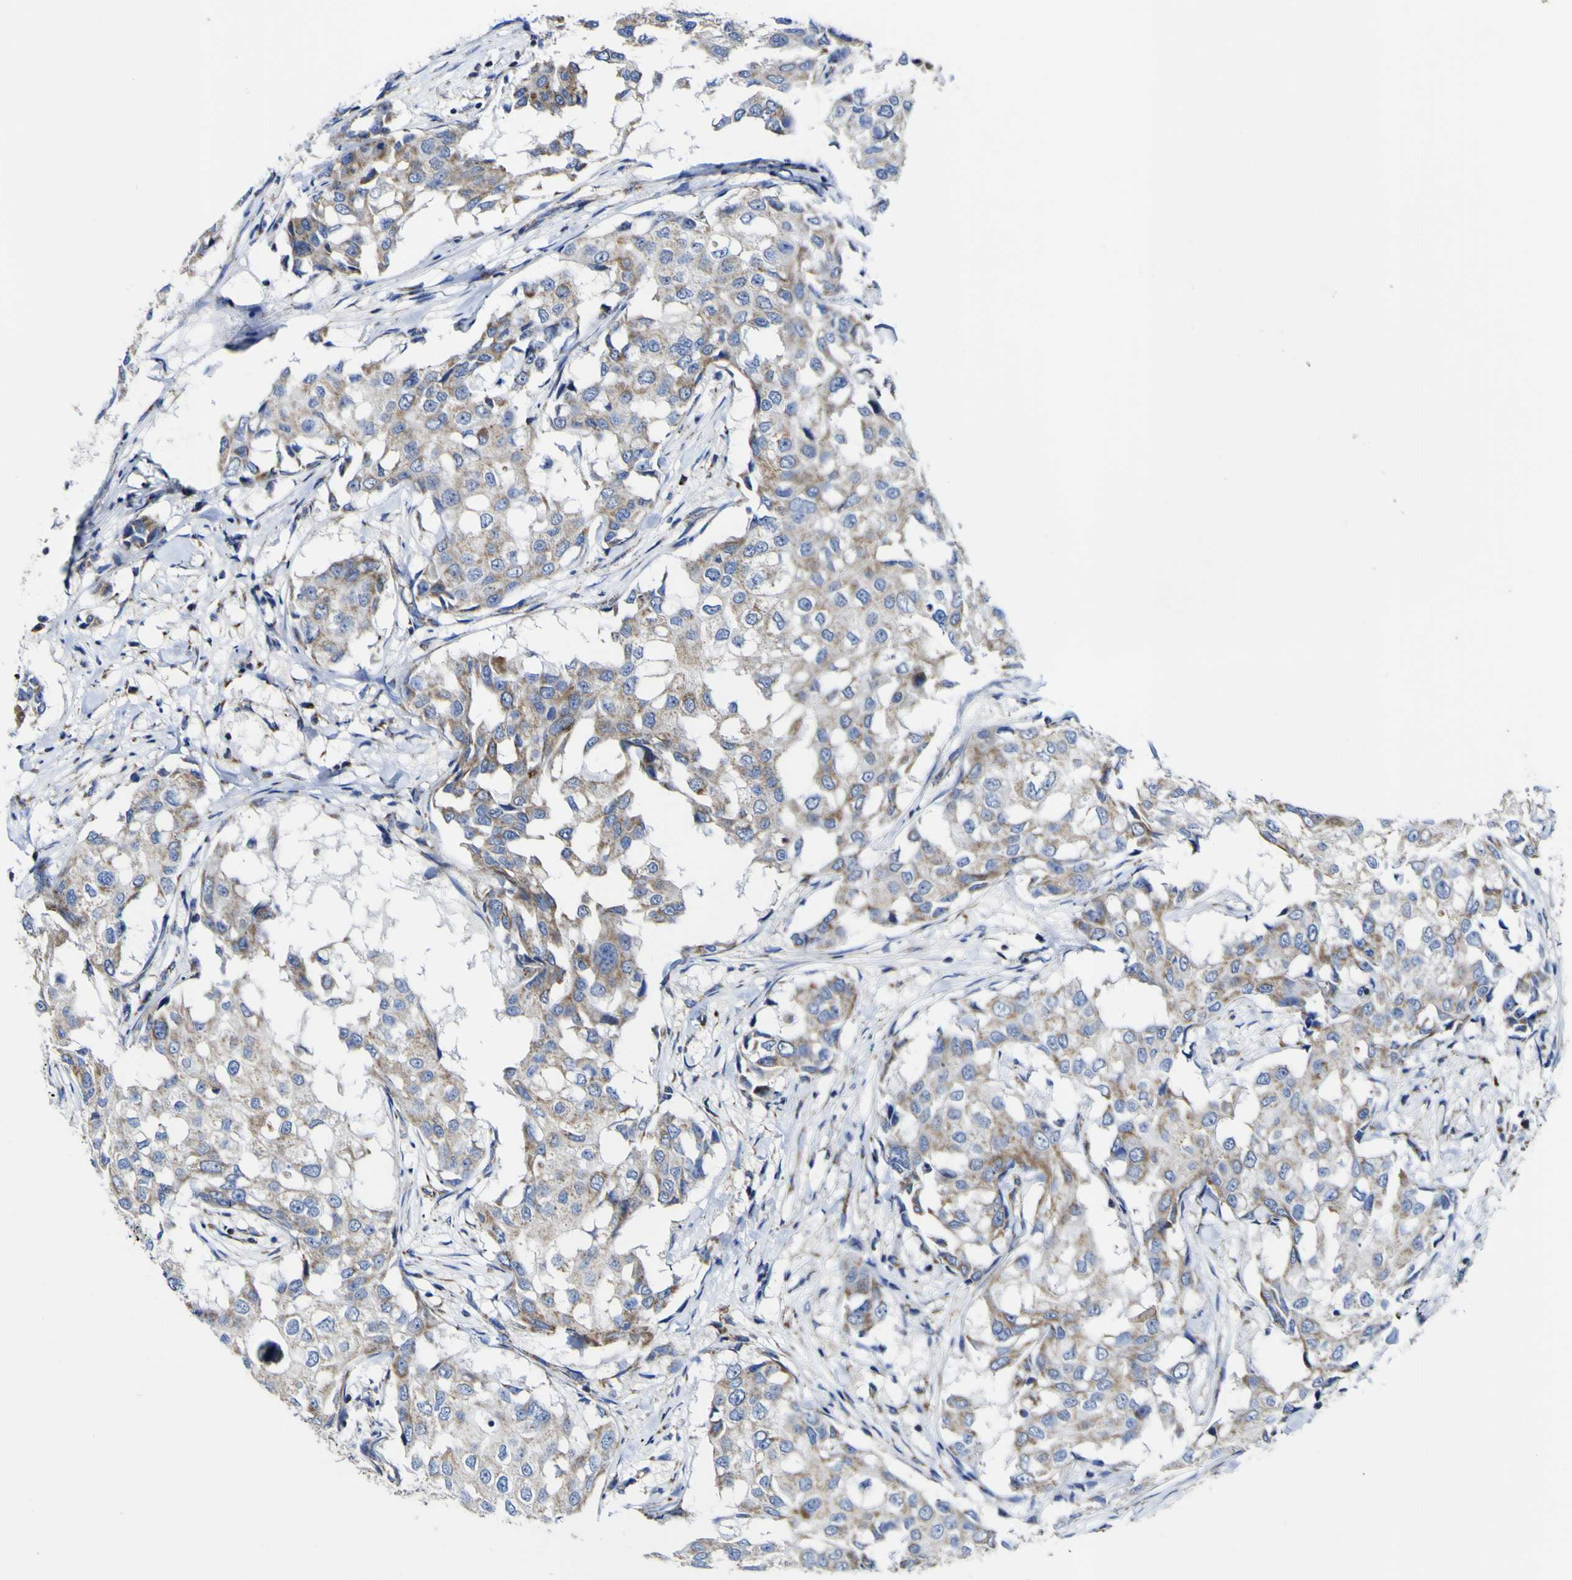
{"staining": {"intensity": "moderate", "quantity": ">75%", "location": "cytoplasmic/membranous"}, "tissue": "breast cancer", "cell_type": "Tumor cells", "image_type": "cancer", "snomed": [{"axis": "morphology", "description": "Duct carcinoma"}, {"axis": "topography", "description": "Breast"}], "caption": "IHC (DAB) staining of human invasive ductal carcinoma (breast) displays moderate cytoplasmic/membranous protein staining in about >75% of tumor cells.", "gene": "CCDC90B", "patient": {"sex": "female", "age": 27}}